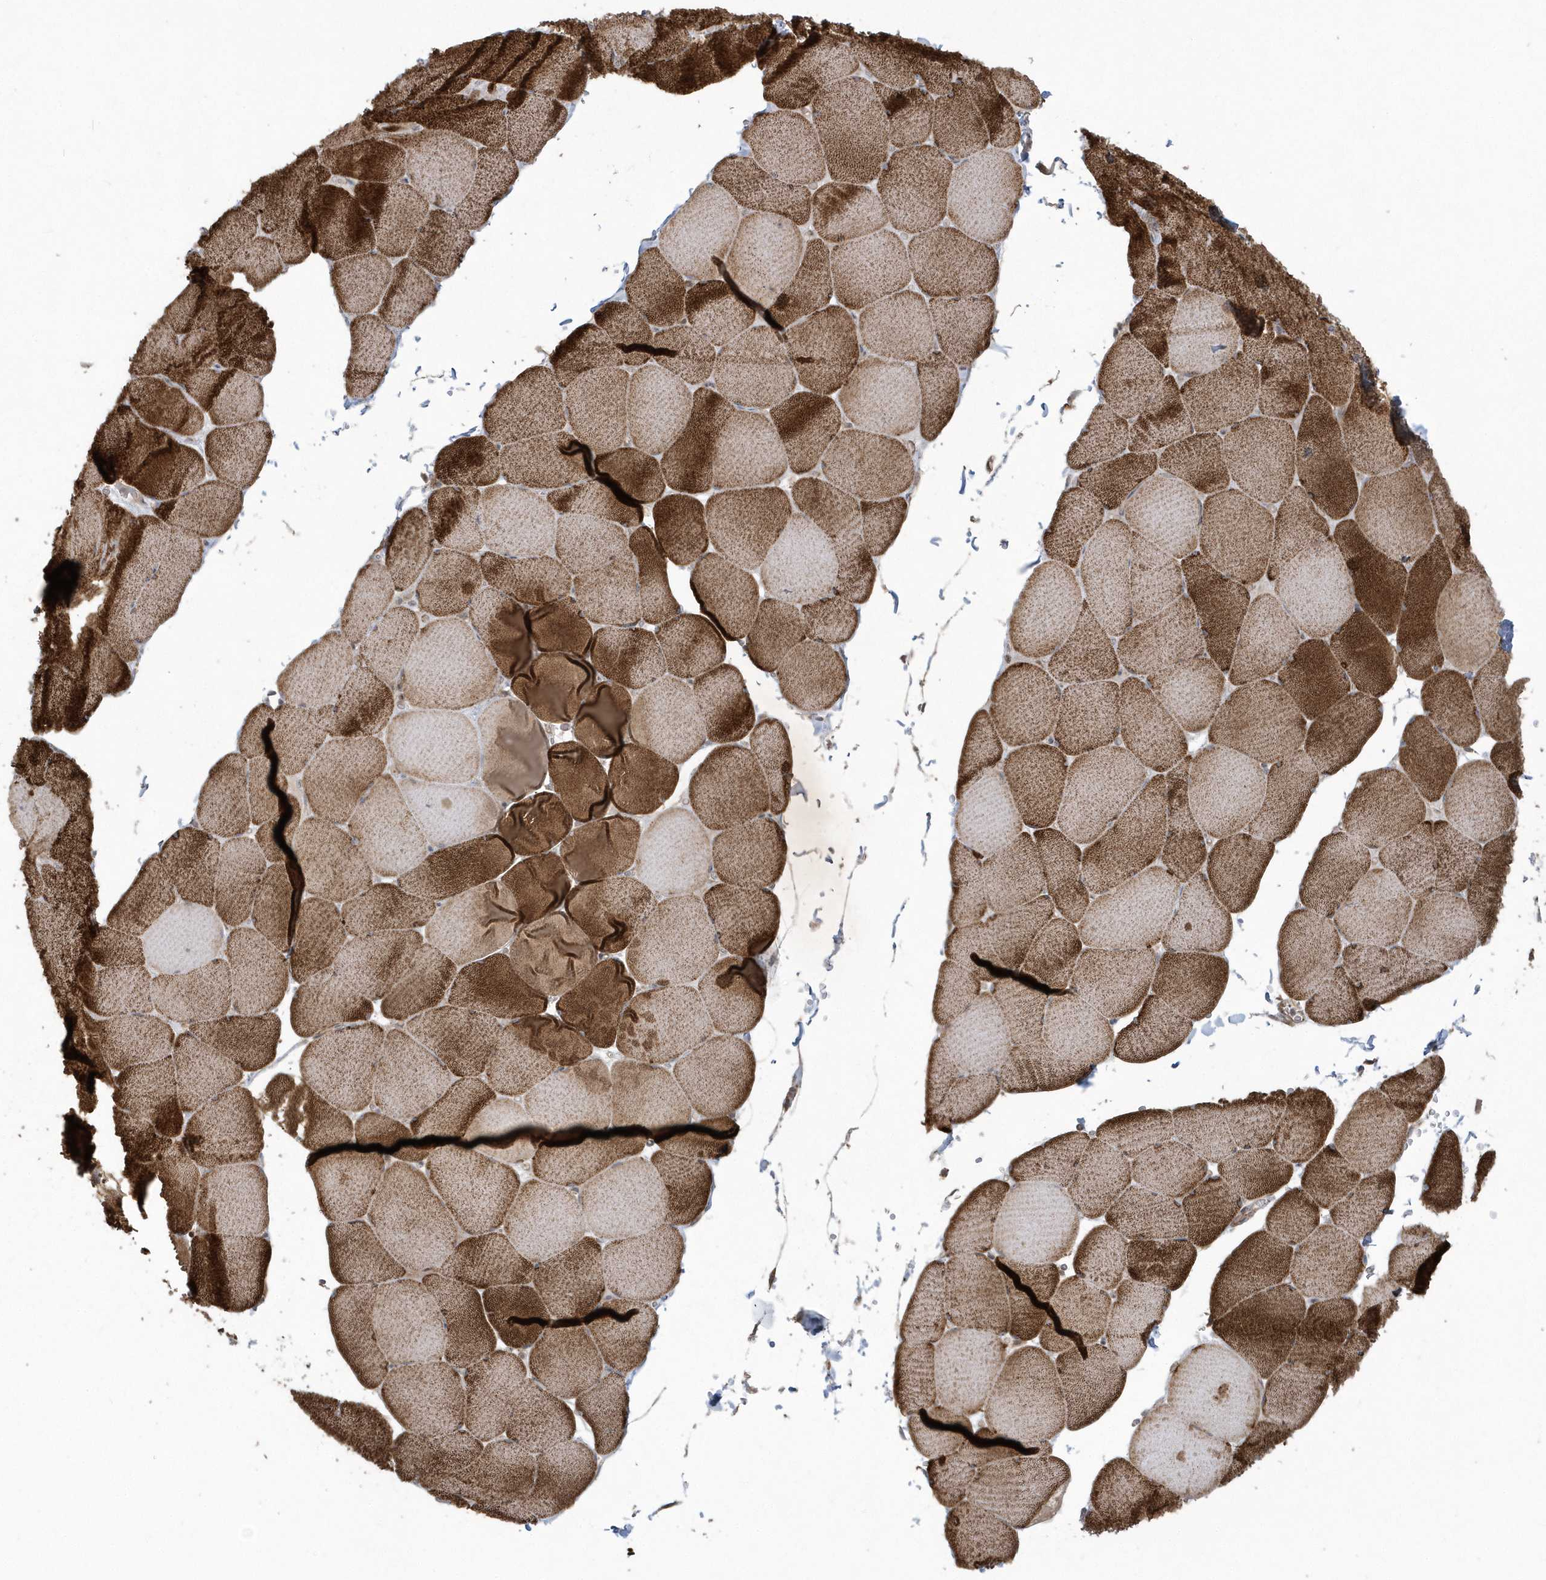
{"staining": {"intensity": "strong", "quantity": ">75%", "location": "cytoplasmic/membranous"}, "tissue": "skeletal muscle", "cell_type": "Myocytes", "image_type": "normal", "snomed": [{"axis": "morphology", "description": "Normal tissue, NOS"}, {"axis": "topography", "description": "Skeletal muscle"}, {"axis": "topography", "description": "Head-Neck"}], "caption": "Strong cytoplasmic/membranous protein staining is identified in approximately >75% of myocytes in skeletal muscle.", "gene": "ARMC8", "patient": {"sex": "male", "age": 66}}